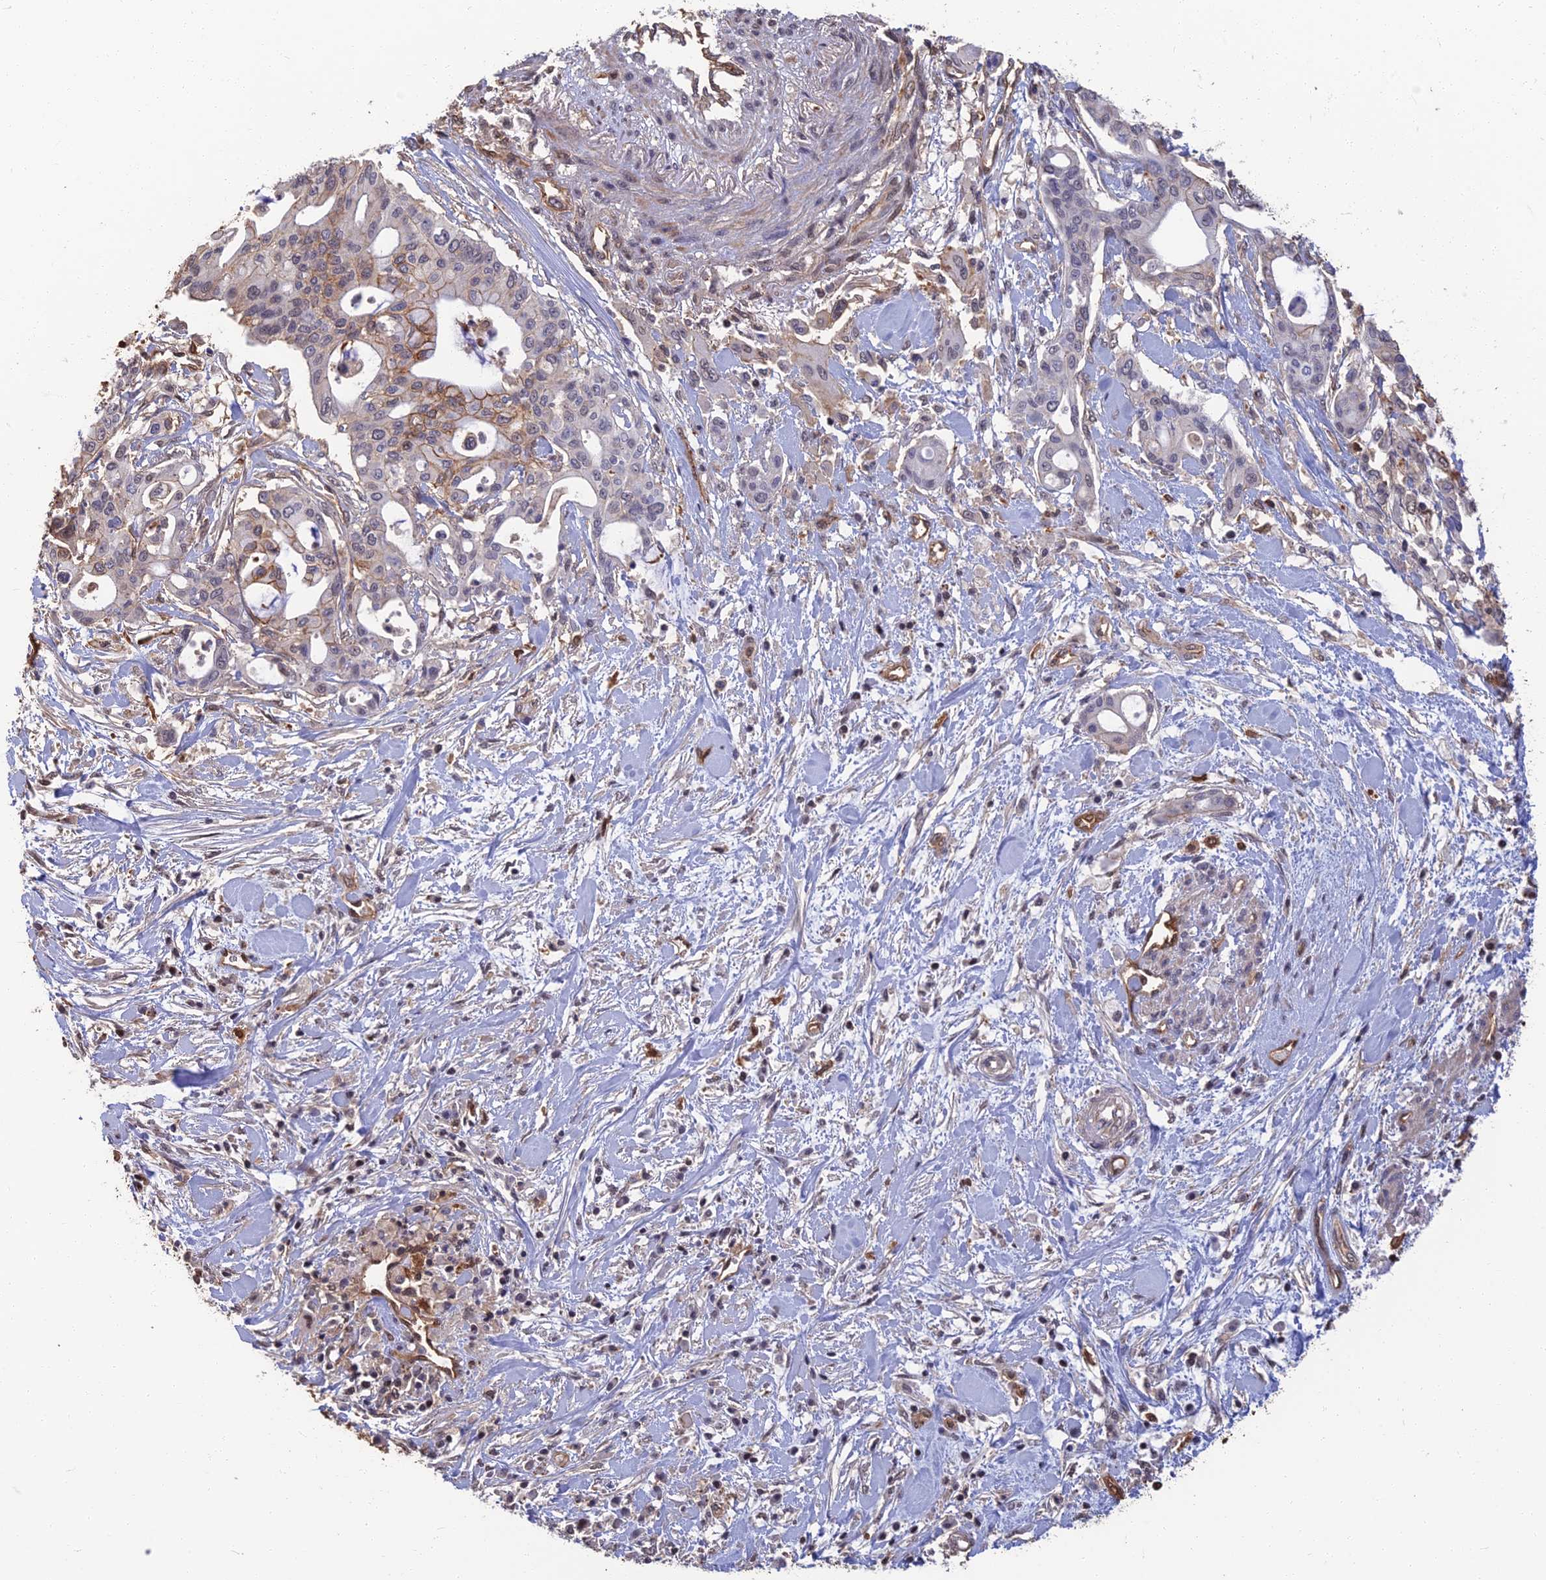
{"staining": {"intensity": "strong", "quantity": "25%-75%", "location": "cytoplasmic/membranous"}, "tissue": "pancreatic cancer", "cell_type": "Tumor cells", "image_type": "cancer", "snomed": [{"axis": "morphology", "description": "Adenocarcinoma, NOS"}, {"axis": "topography", "description": "Pancreas"}], "caption": "Immunohistochemical staining of human pancreatic cancer demonstrates strong cytoplasmic/membranous protein expression in approximately 25%-75% of tumor cells. The staining is performed using DAB brown chromogen to label protein expression. The nuclei are counter-stained blue using hematoxylin.", "gene": "LRRN3", "patient": {"sex": "male", "age": 46}}